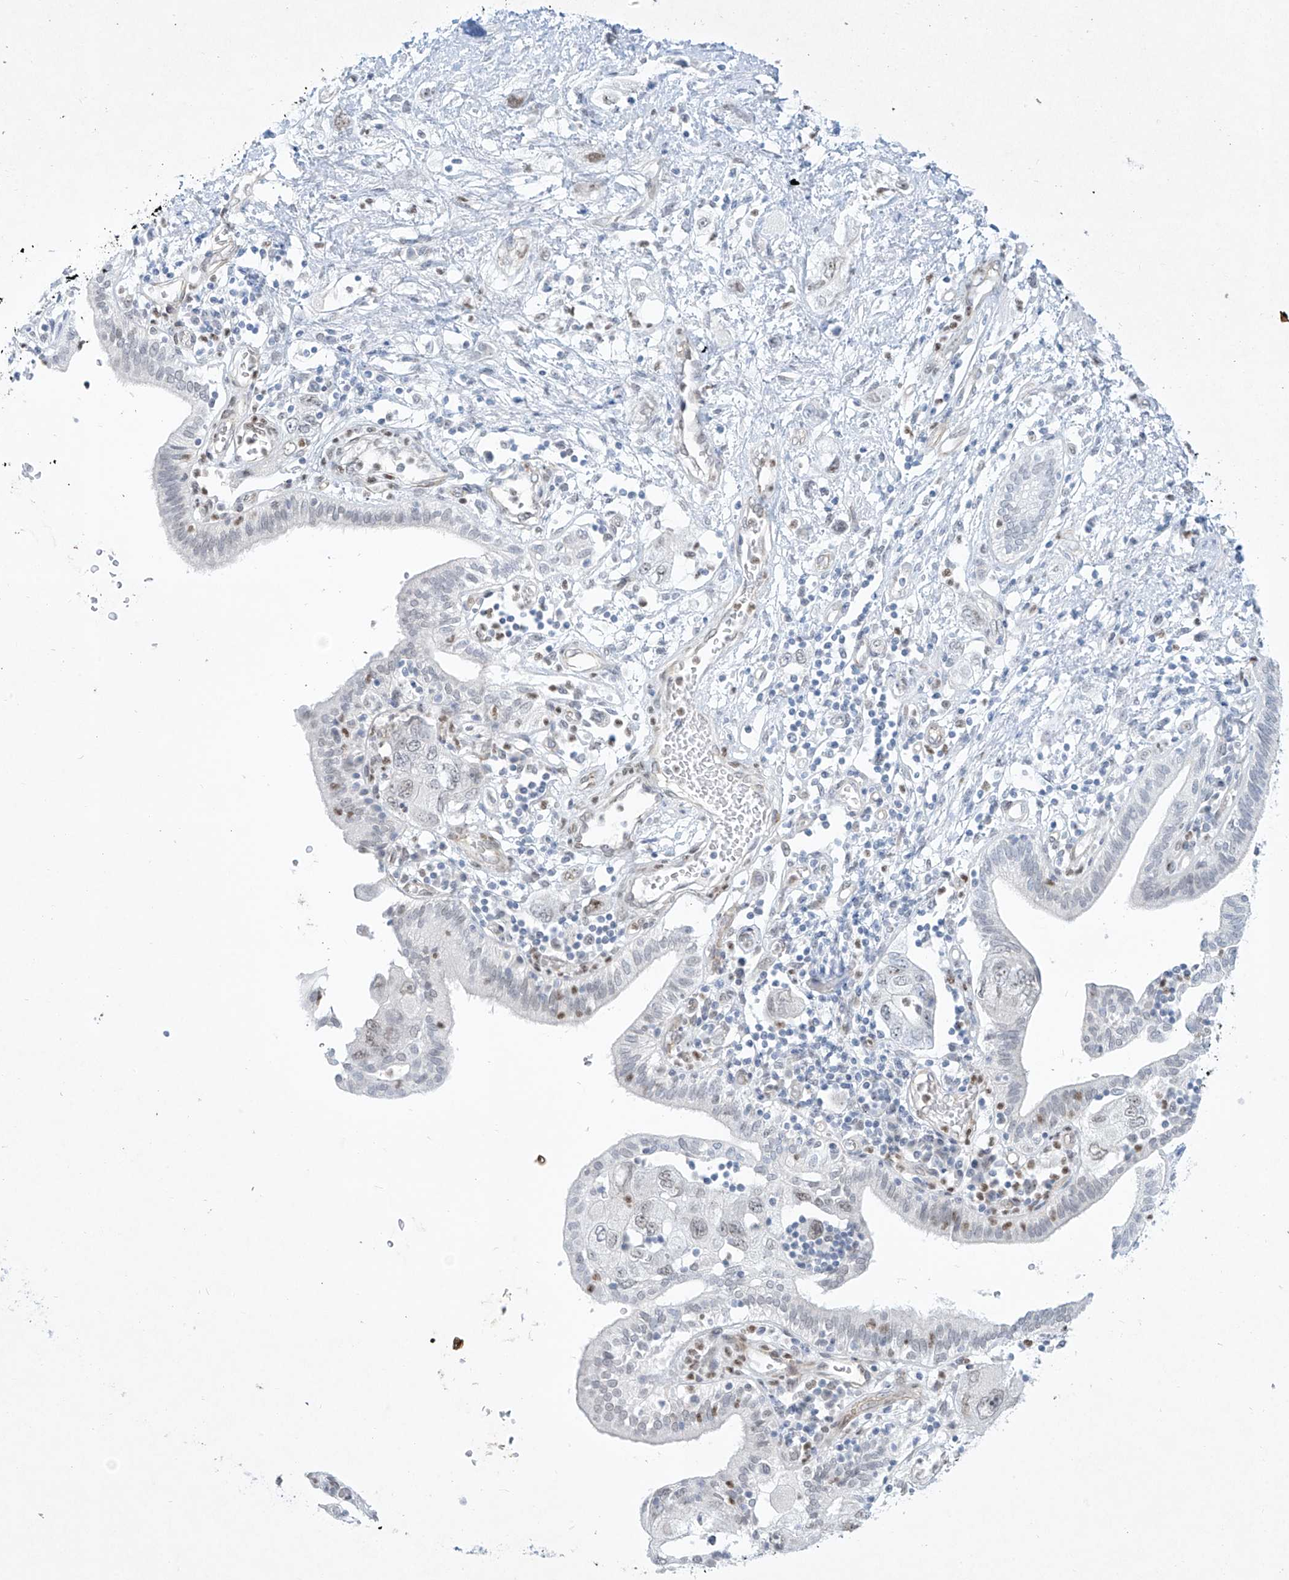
{"staining": {"intensity": "weak", "quantity": "<25%", "location": "nuclear"}, "tissue": "pancreatic cancer", "cell_type": "Tumor cells", "image_type": "cancer", "snomed": [{"axis": "morphology", "description": "Adenocarcinoma, NOS"}, {"axis": "topography", "description": "Pancreas"}], "caption": "Immunohistochemical staining of human adenocarcinoma (pancreatic) demonstrates no significant staining in tumor cells.", "gene": "REEP2", "patient": {"sex": "female", "age": 73}}